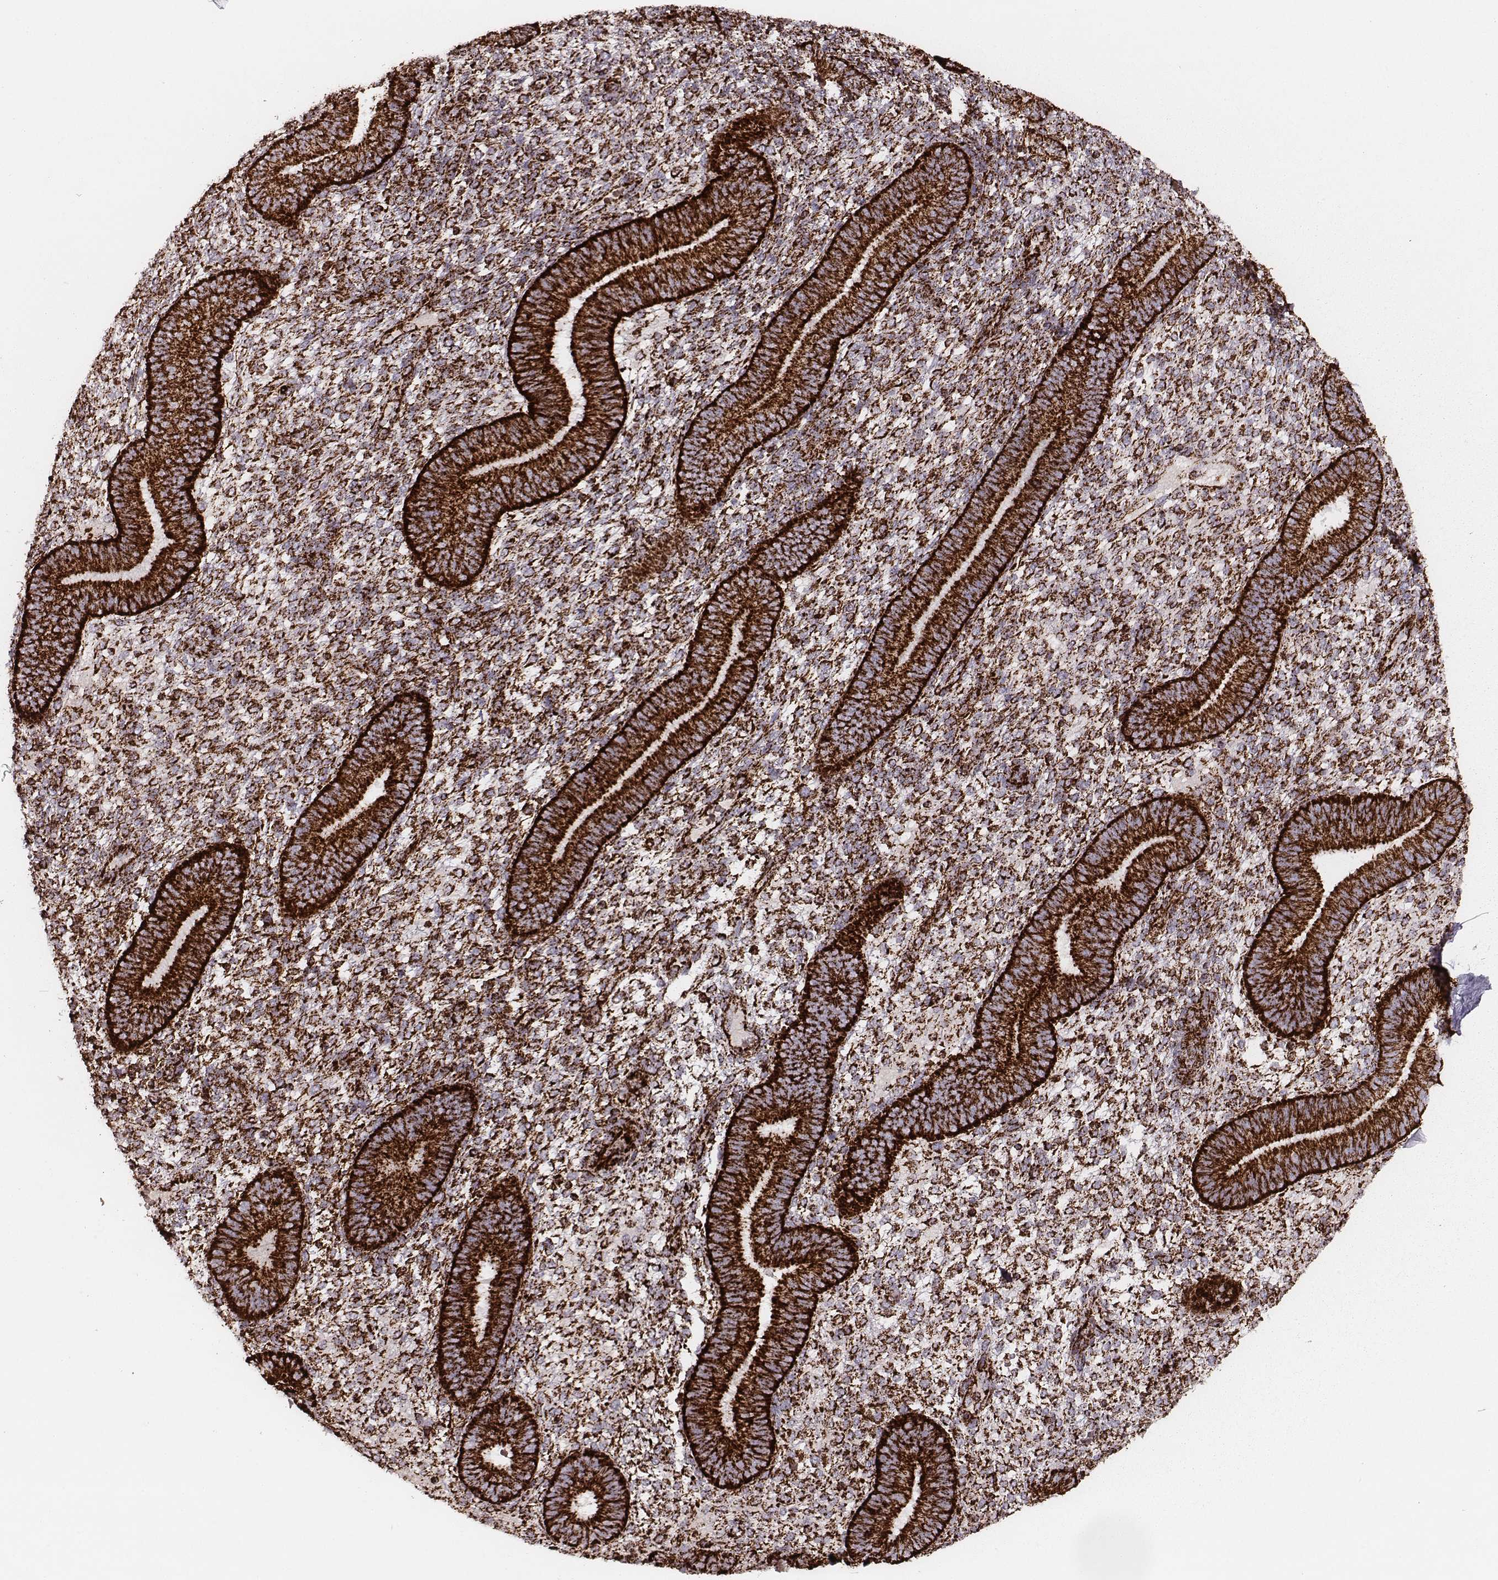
{"staining": {"intensity": "strong", "quantity": ">75%", "location": "cytoplasmic/membranous"}, "tissue": "endometrium", "cell_type": "Cells in endometrial stroma", "image_type": "normal", "snomed": [{"axis": "morphology", "description": "Normal tissue, NOS"}, {"axis": "topography", "description": "Endometrium"}], "caption": "Endometrium was stained to show a protein in brown. There is high levels of strong cytoplasmic/membranous expression in about >75% of cells in endometrial stroma. (DAB IHC, brown staining for protein, blue staining for nuclei).", "gene": "TUFM", "patient": {"sex": "female", "age": 39}}